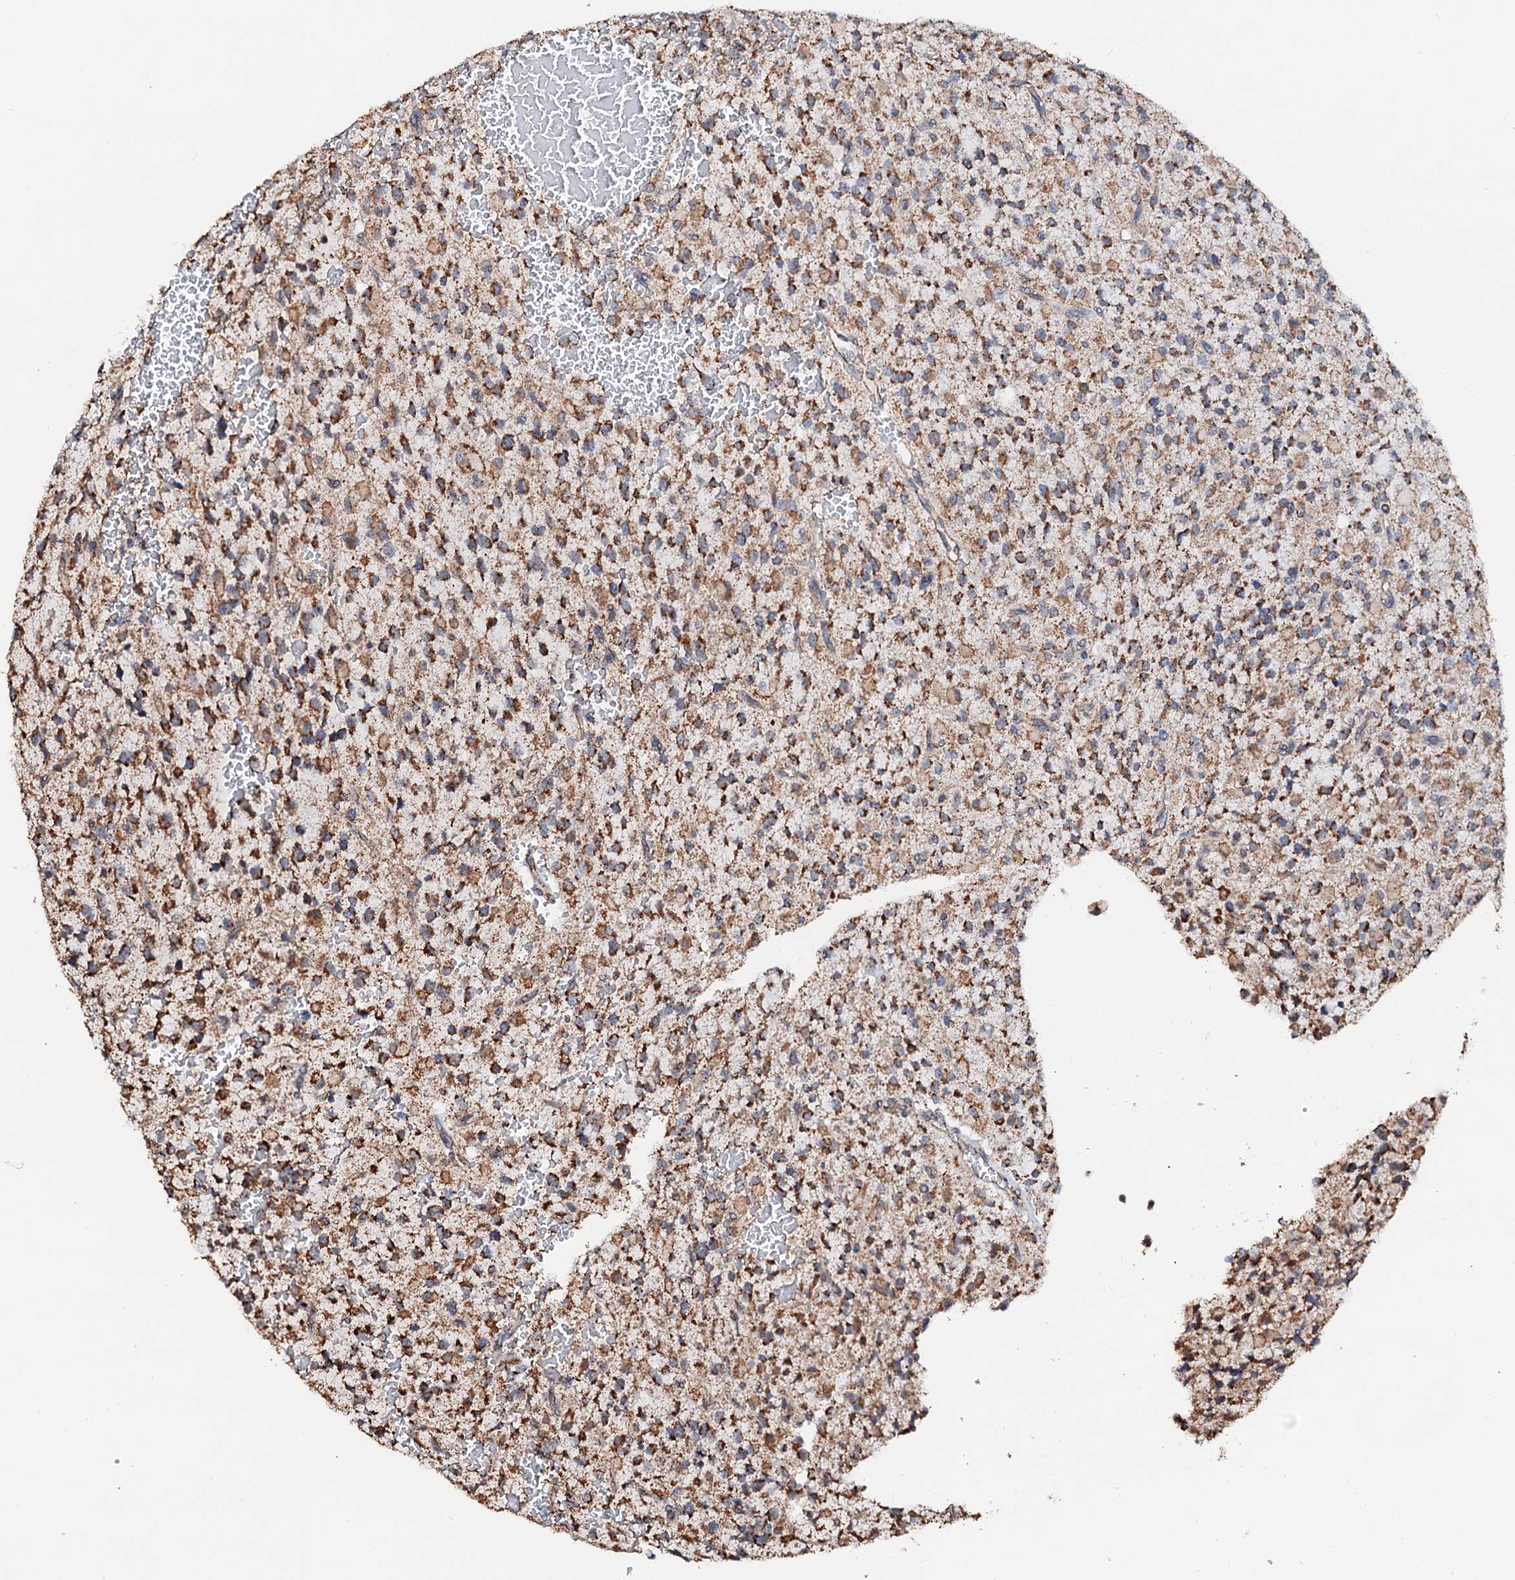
{"staining": {"intensity": "moderate", "quantity": ">75%", "location": "cytoplasmic/membranous"}, "tissue": "glioma", "cell_type": "Tumor cells", "image_type": "cancer", "snomed": [{"axis": "morphology", "description": "Glioma, malignant, High grade"}, {"axis": "topography", "description": "Brain"}], "caption": "Protein expression analysis of glioma exhibits moderate cytoplasmic/membranous expression in about >75% of tumor cells. The protein of interest is stained brown, and the nuclei are stained in blue (DAB IHC with brightfield microscopy, high magnification).", "gene": "SECISBP2L", "patient": {"sex": "male", "age": 34}}